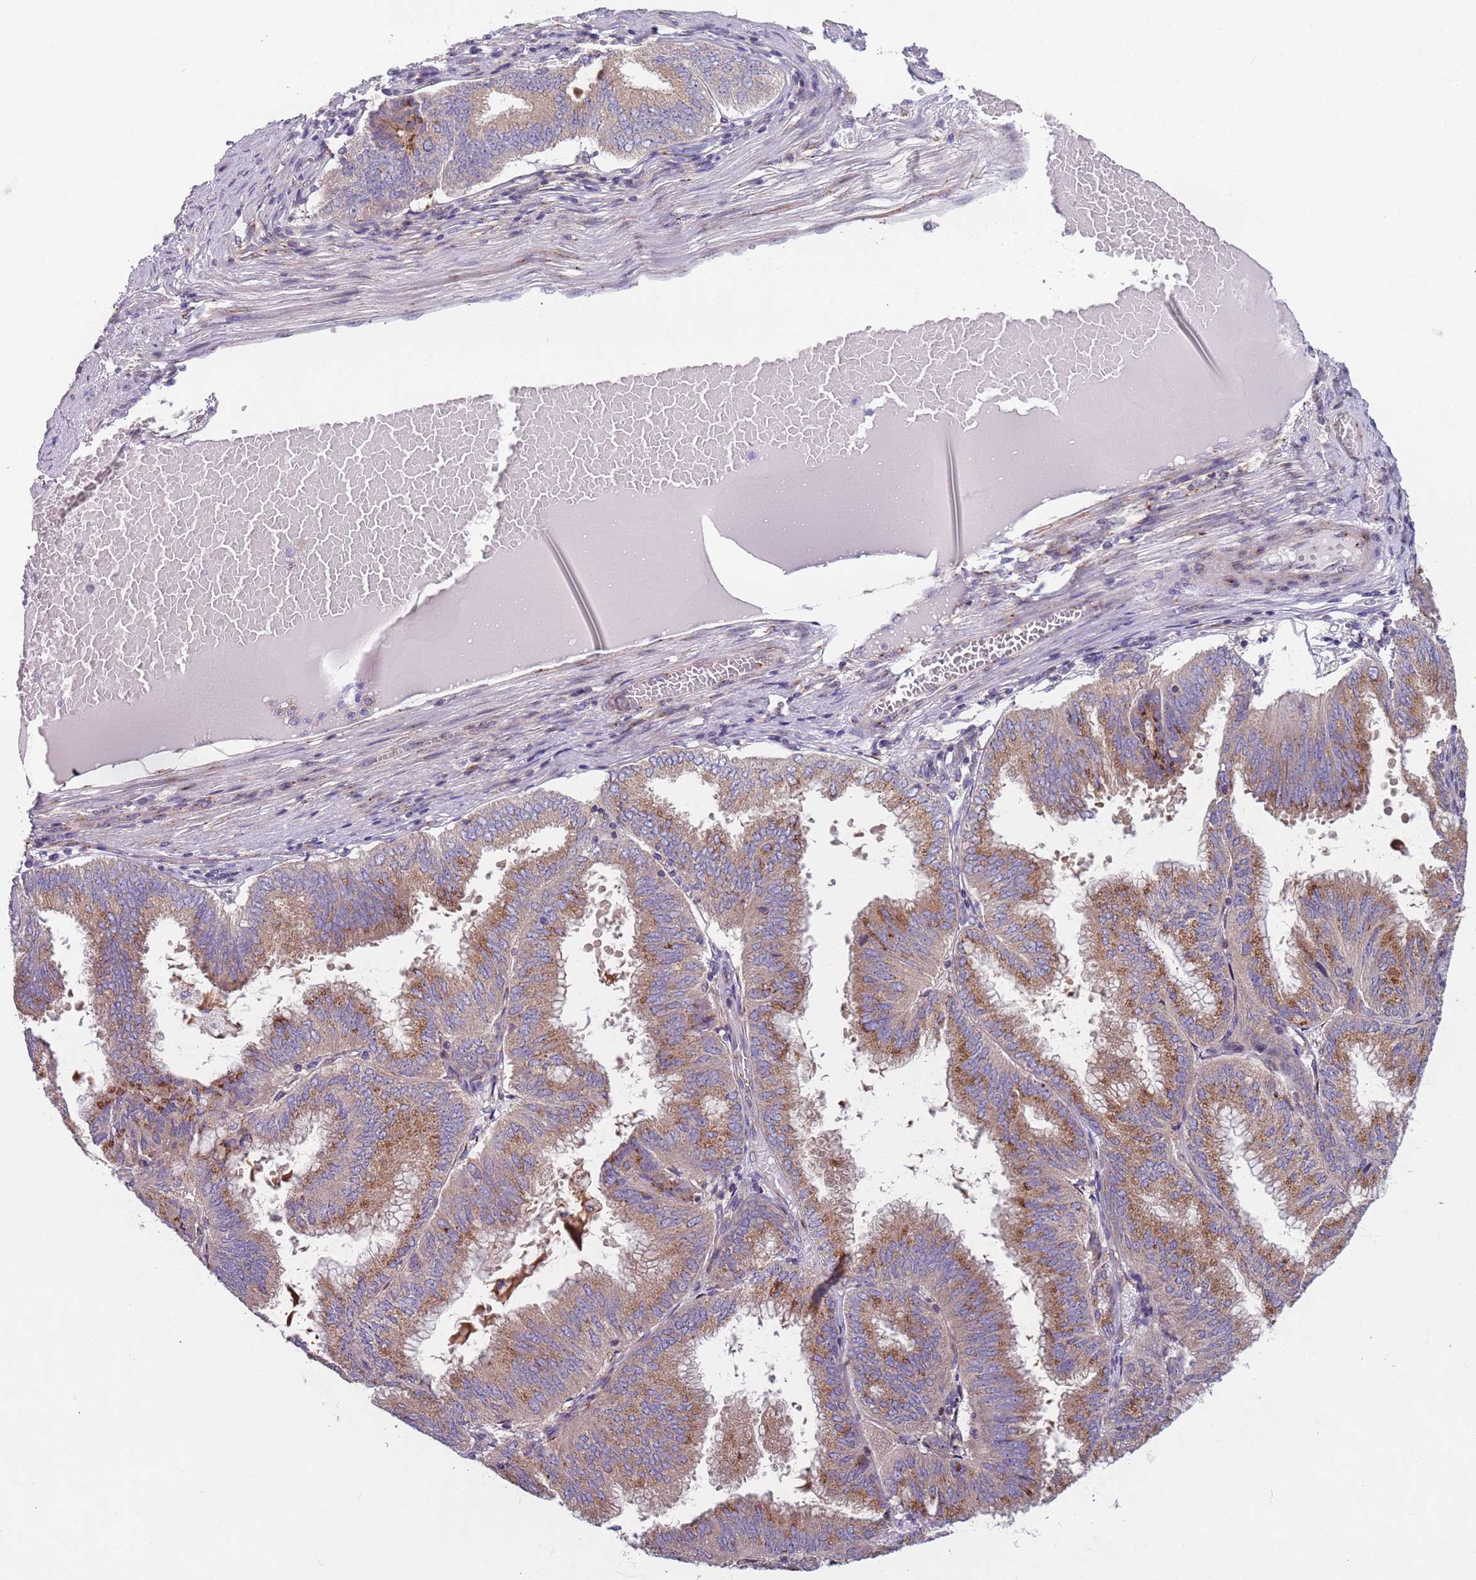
{"staining": {"intensity": "moderate", "quantity": ">75%", "location": "cytoplasmic/membranous"}, "tissue": "endometrial cancer", "cell_type": "Tumor cells", "image_type": "cancer", "snomed": [{"axis": "morphology", "description": "Adenocarcinoma, NOS"}, {"axis": "topography", "description": "Endometrium"}], "caption": "Moderate cytoplasmic/membranous positivity for a protein is appreciated in about >75% of tumor cells of endometrial adenocarcinoma using immunohistochemistry (IHC).", "gene": "AKTIP", "patient": {"sex": "female", "age": 49}}